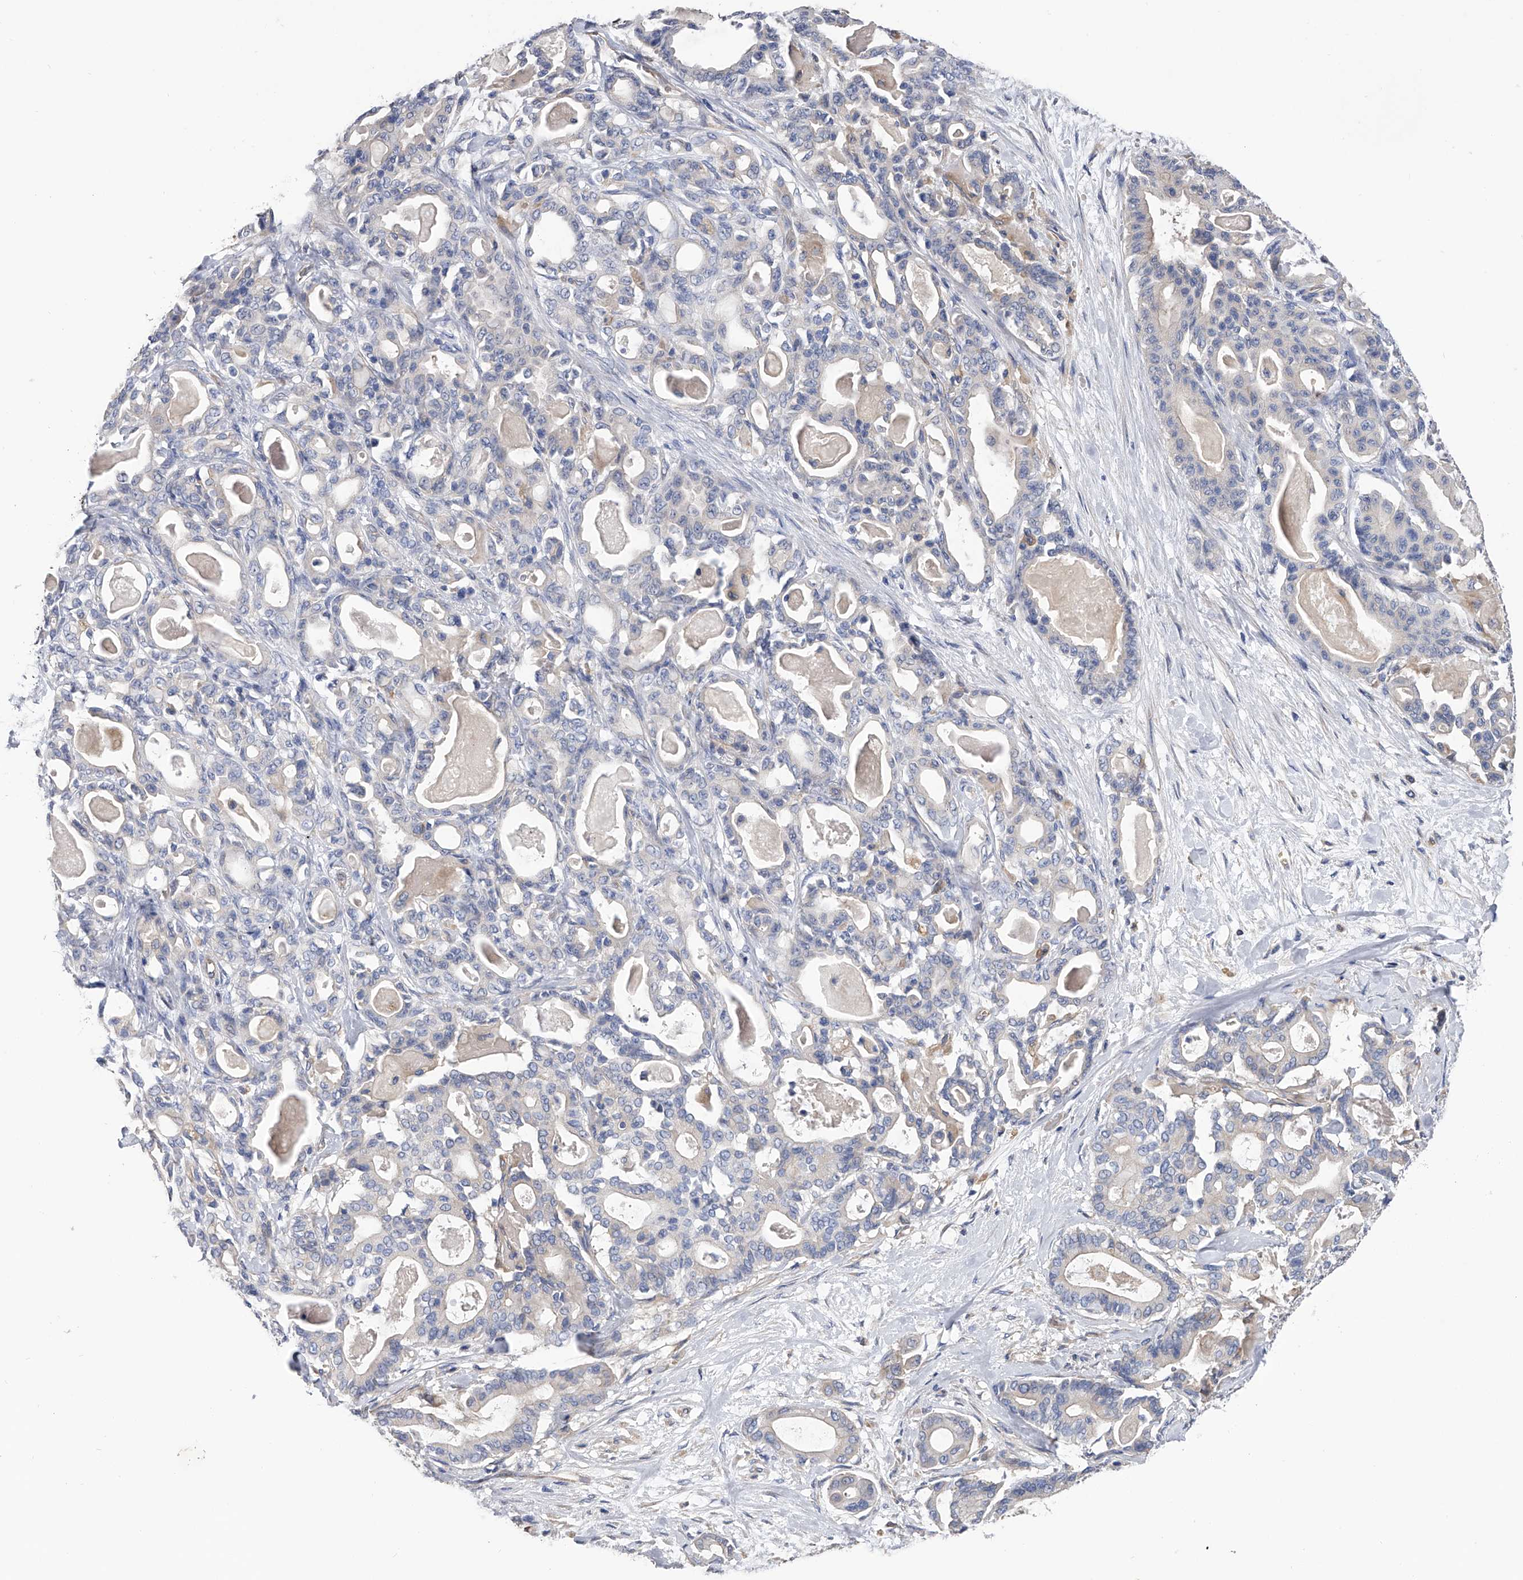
{"staining": {"intensity": "negative", "quantity": "none", "location": "none"}, "tissue": "pancreatic cancer", "cell_type": "Tumor cells", "image_type": "cancer", "snomed": [{"axis": "morphology", "description": "Adenocarcinoma, NOS"}, {"axis": "topography", "description": "Pancreas"}], "caption": "Immunohistochemistry (IHC) photomicrograph of human adenocarcinoma (pancreatic) stained for a protein (brown), which shows no staining in tumor cells. (Stains: DAB (3,3'-diaminobenzidine) IHC with hematoxylin counter stain, Microscopy: brightfield microscopy at high magnification).", "gene": "RWDD2A", "patient": {"sex": "male", "age": 63}}